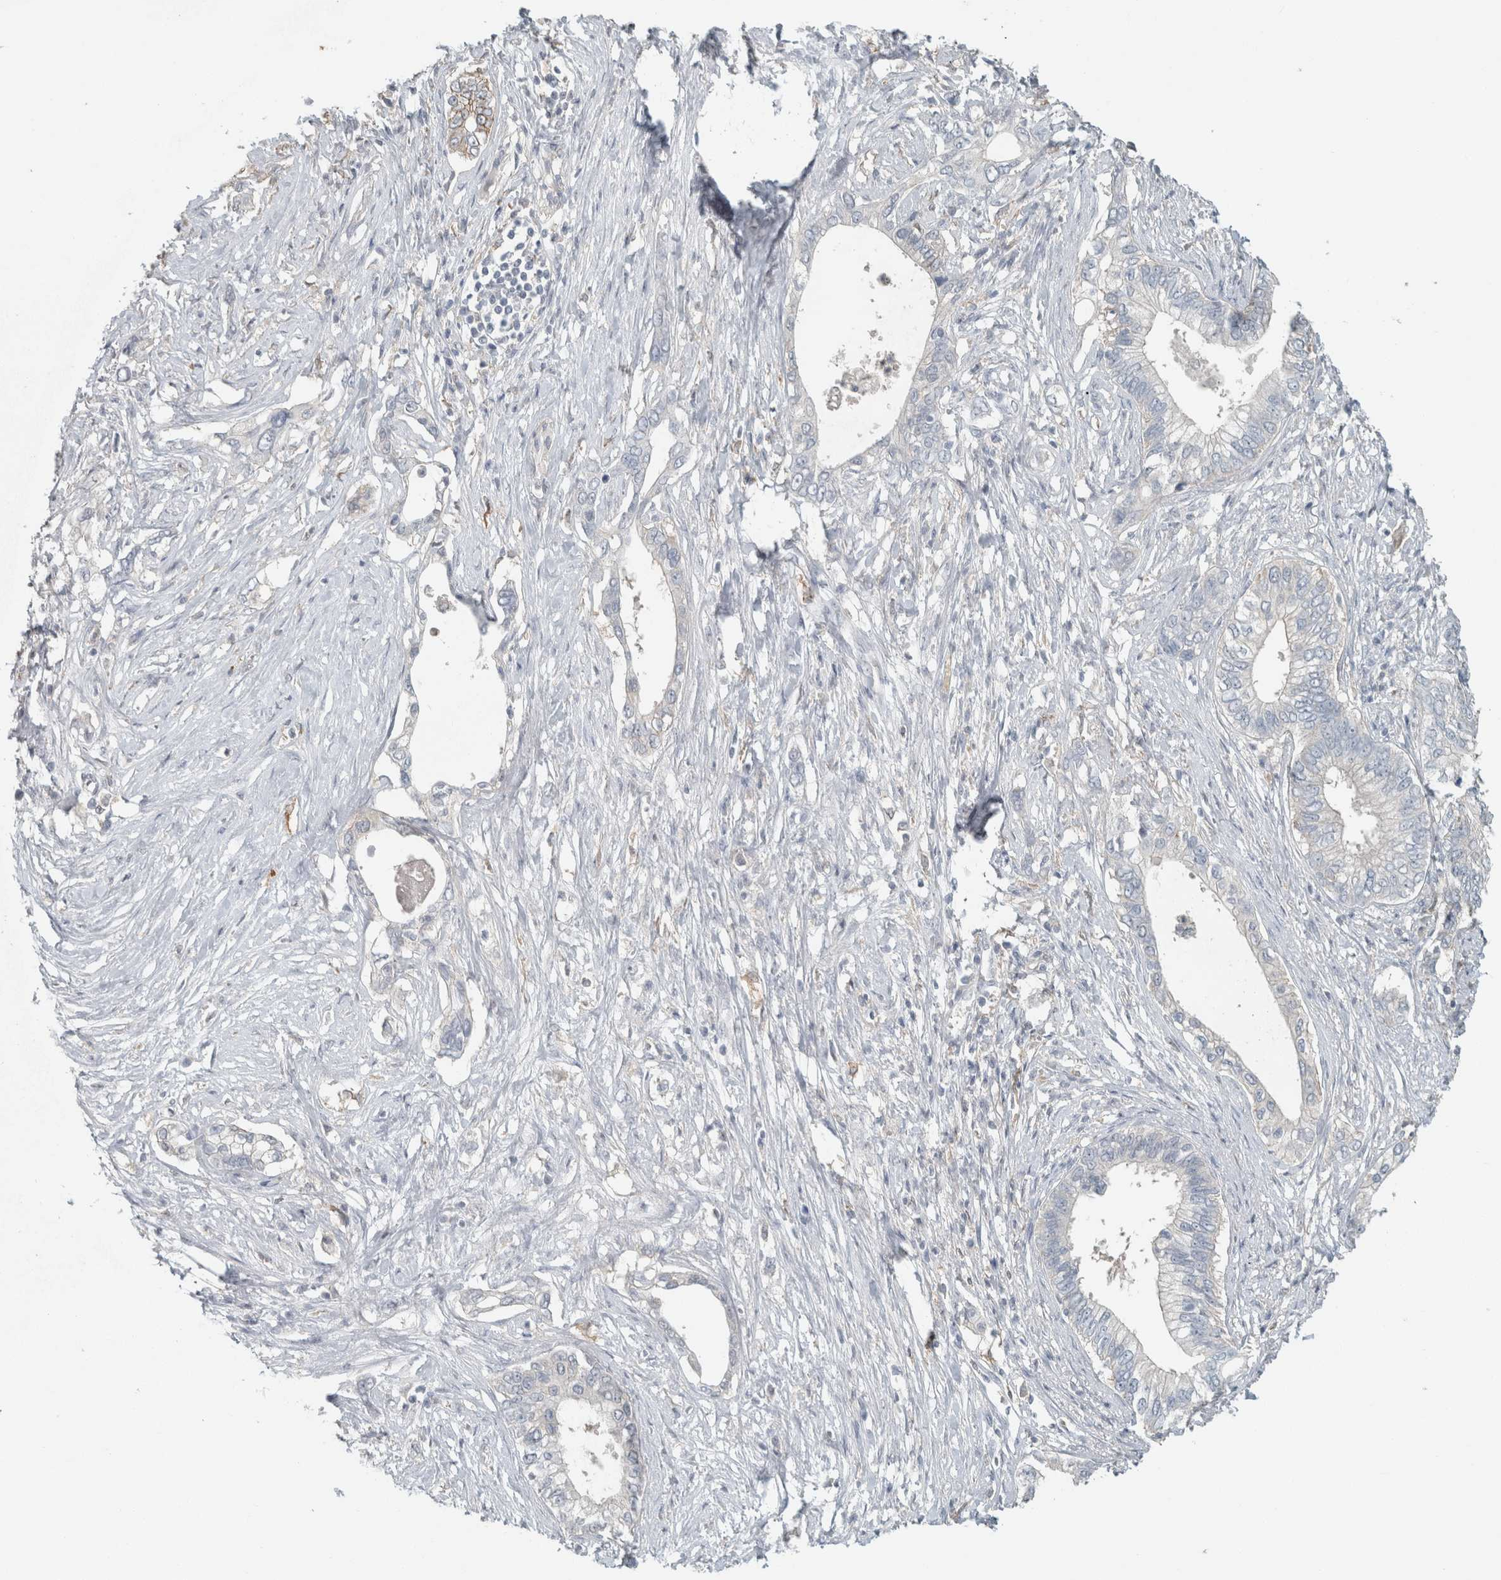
{"staining": {"intensity": "negative", "quantity": "none", "location": "none"}, "tissue": "pancreatic cancer", "cell_type": "Tumor cells", "image_type": "cancer", "snomed": [{"axis": "morphology", "description": "Normal tissue, NOS"}, {"axis": "morphology", "description": "Adenocarcinoma, NOS"}, {"axis": "topography", "description": "Pancreas"}, {"axis": "topography", "description": "Peripheral nerve tissue"}], "caption": "Adenocarcinoma (pancreatic) was stained to show a protein in brown. There is no significant expression in tumor cells.", "gene": "SCIN", "patient": {"sex": "male", "age": 59}}